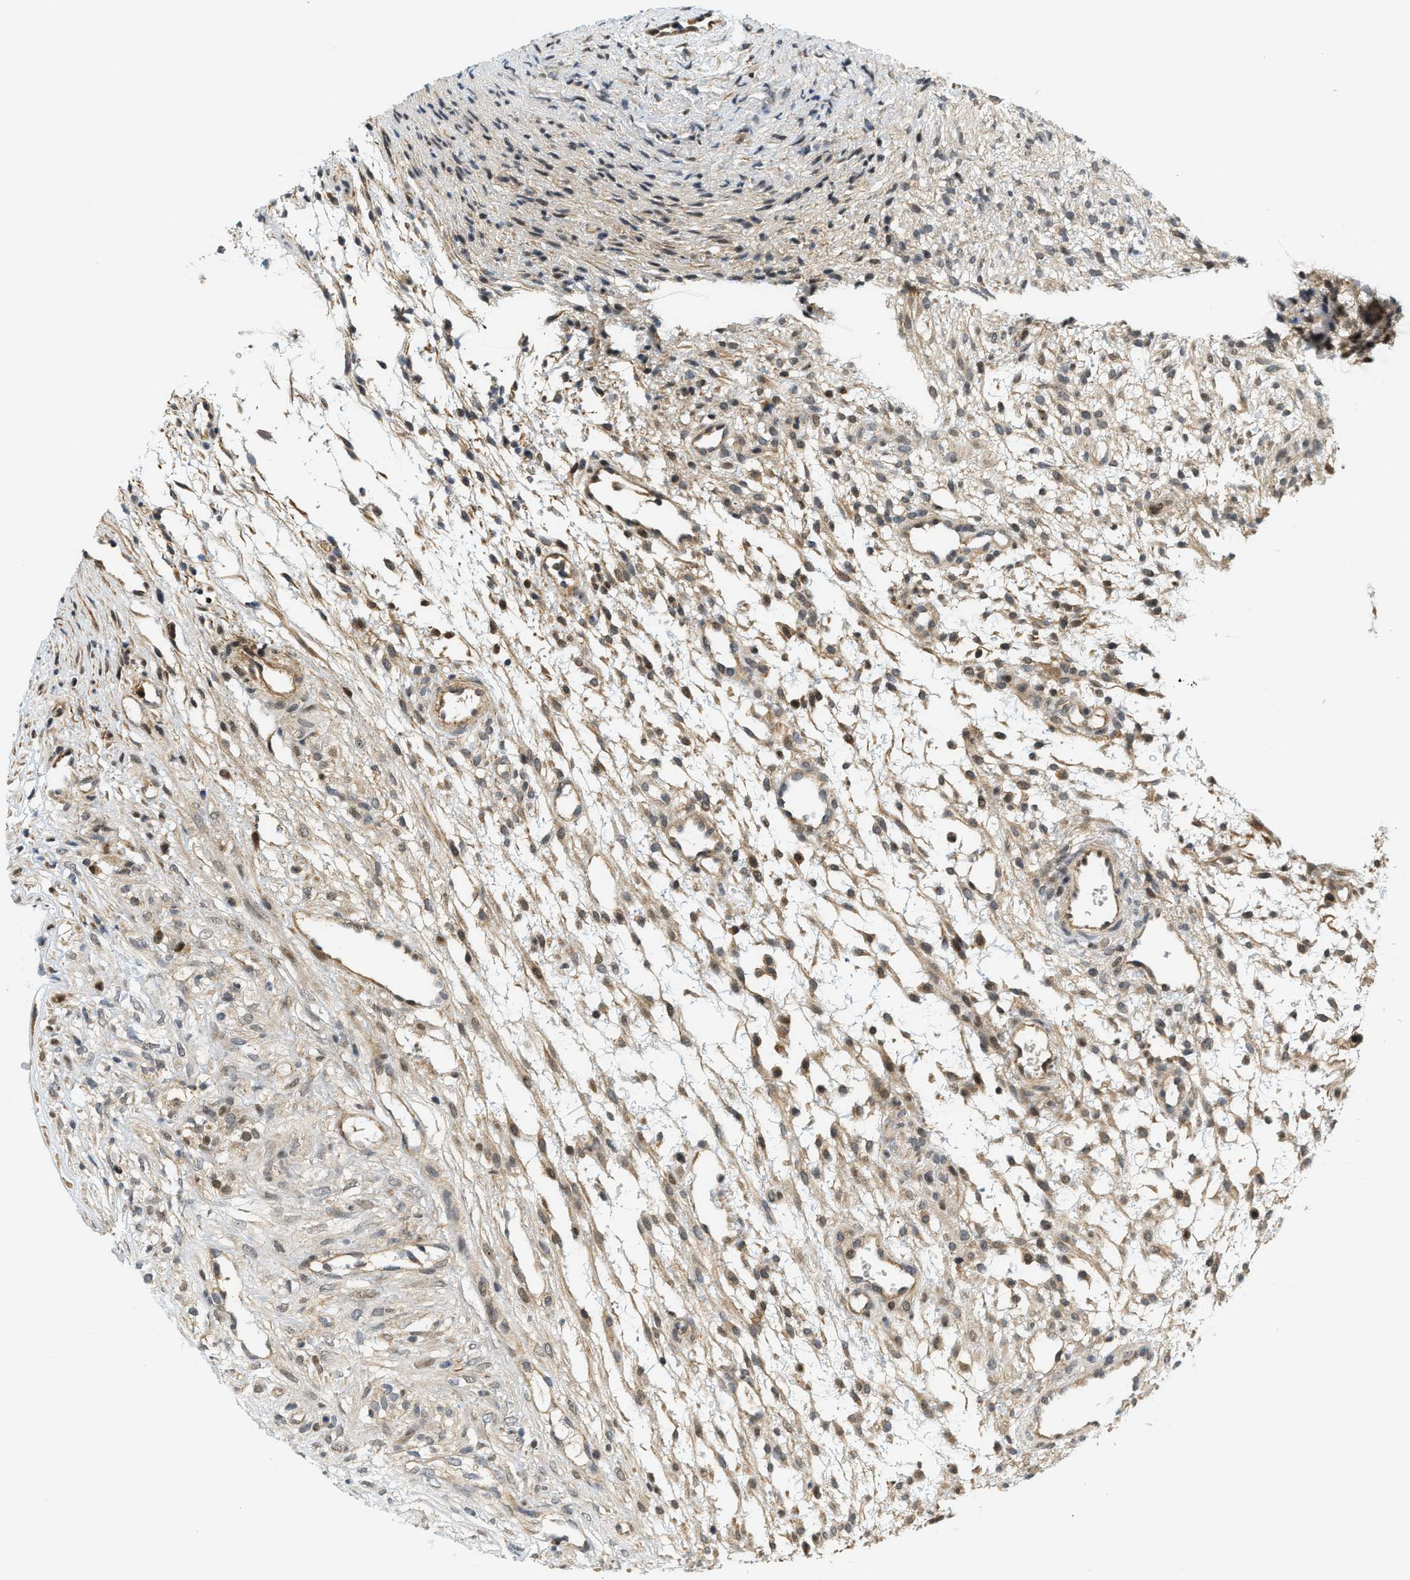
{"staining": {"intensity": "moderate", "quantity": ">75%", "location": "cytoplasmic/membranous,nuclear"}, "tissue": "ovary", "cell_type": "Follicle cells", "image_type": "normal", "snomed": [{"axis": "morphology", "description": "Normal tissue, NOS"}, {"axis": "morphology", "description": "Cyst, NOS"}, {"axis": "topography", "description": "Ovary"}], "caption": "Brown immunohistochemical staining in normal human ovary demonstrates moderate cytoplasmic/membranous,nuclear positivity in about >75% of follicle cells. The staining was performed using DAB (3,3'-diaminobenzidine), with brown indicating positive protein expression. Nuclei are stained blue with hematoxylin.", "gene": "KMT2A", "patient": {"sex": "female", "age": 18}}